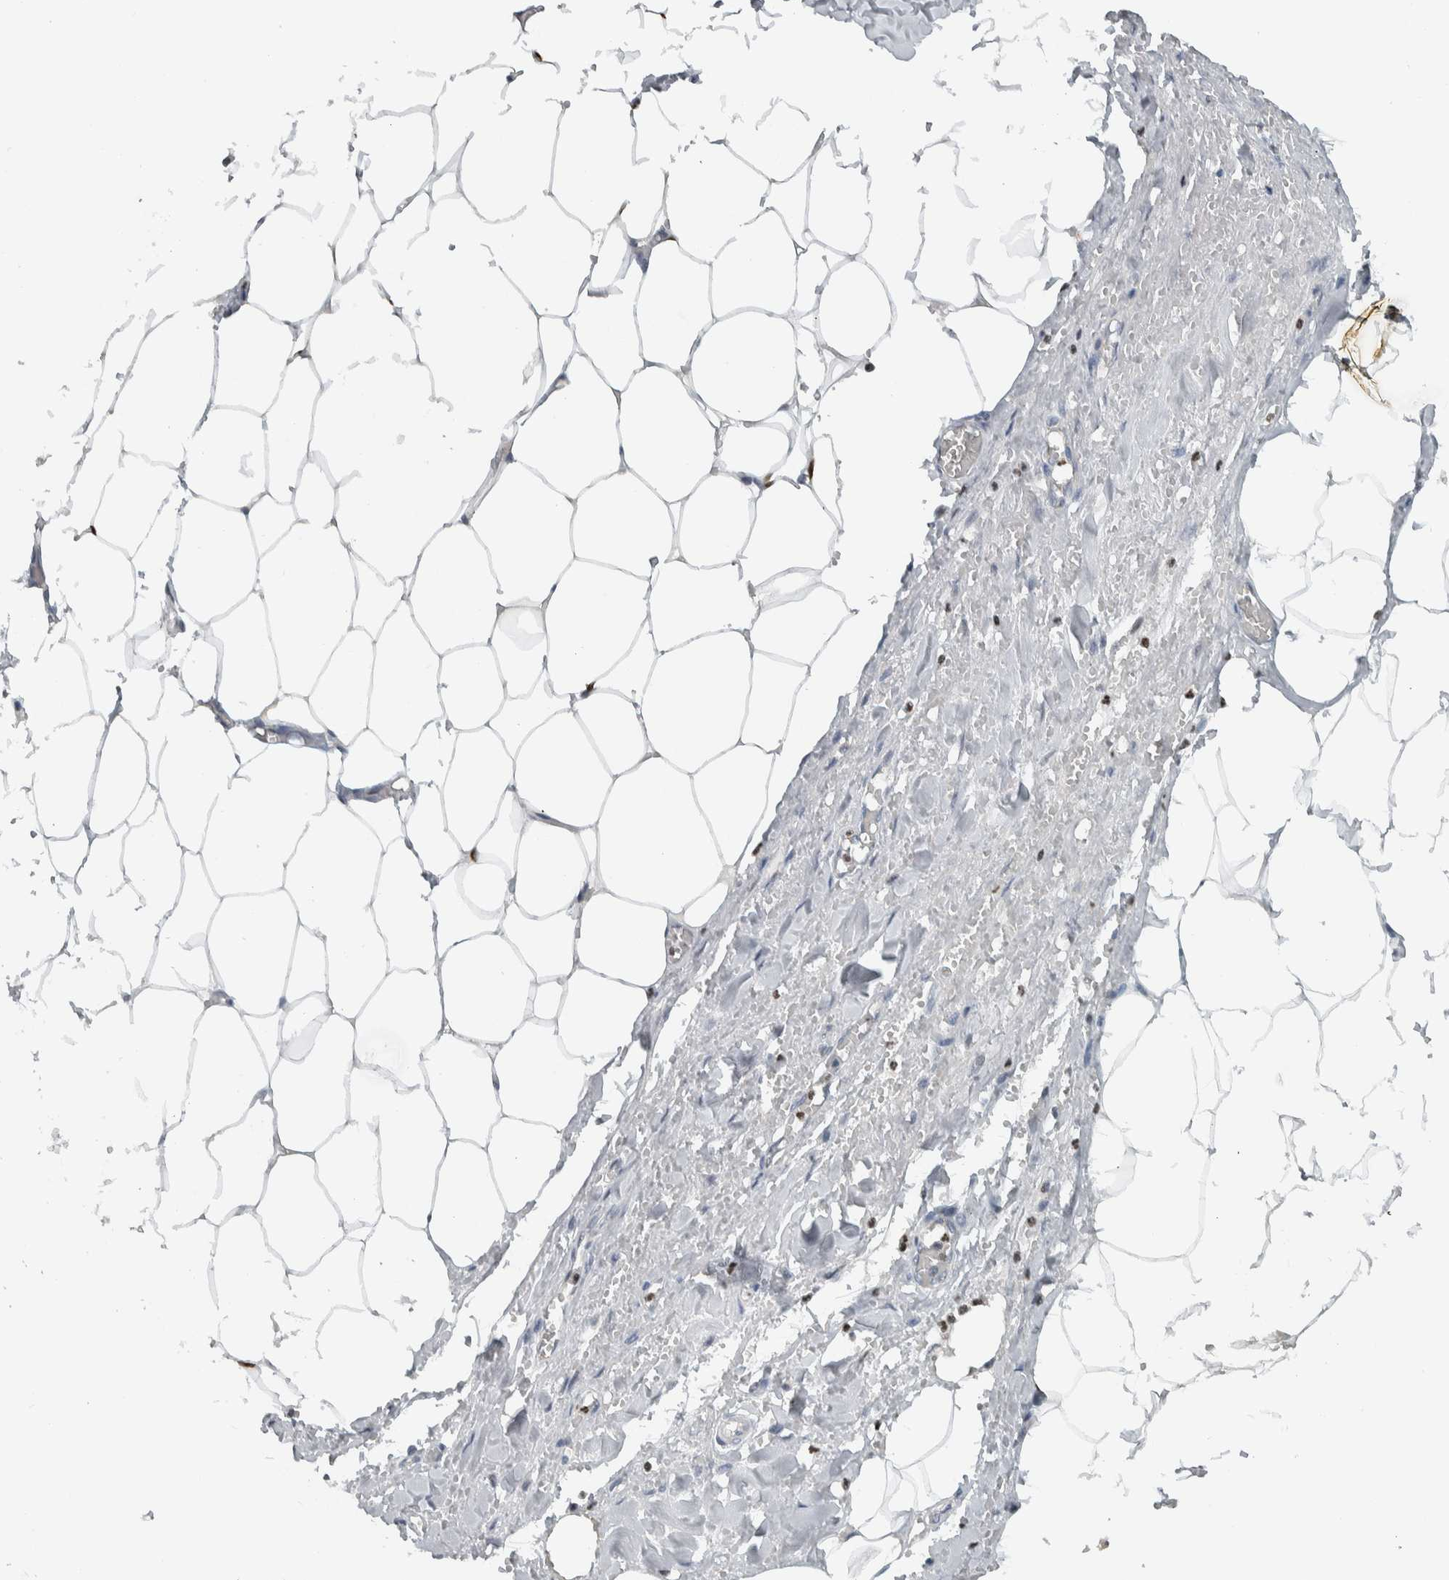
{"staining": {"intensity": "negative", "quantity": "none", "location": "none"}, "tissue": "adipose tissue", "cell_type": "Adipocytes", "image_type": "normal", "snomed": [{"axis": "morphology", "description": "Normal tissue, NOS"}, {"axis": "topography", "description": "Soft tissue"}, {"axis": "topography", "description": "Vascular tissue"}], "caption": "Immunohistochemistry histopathology image of benign adipose tissue: adipose tissue stained with DAB exhibits no significant protein staining in adipocytes.", "gene": "ADPRM", "patient": {"sex": "female", "age": 35}}